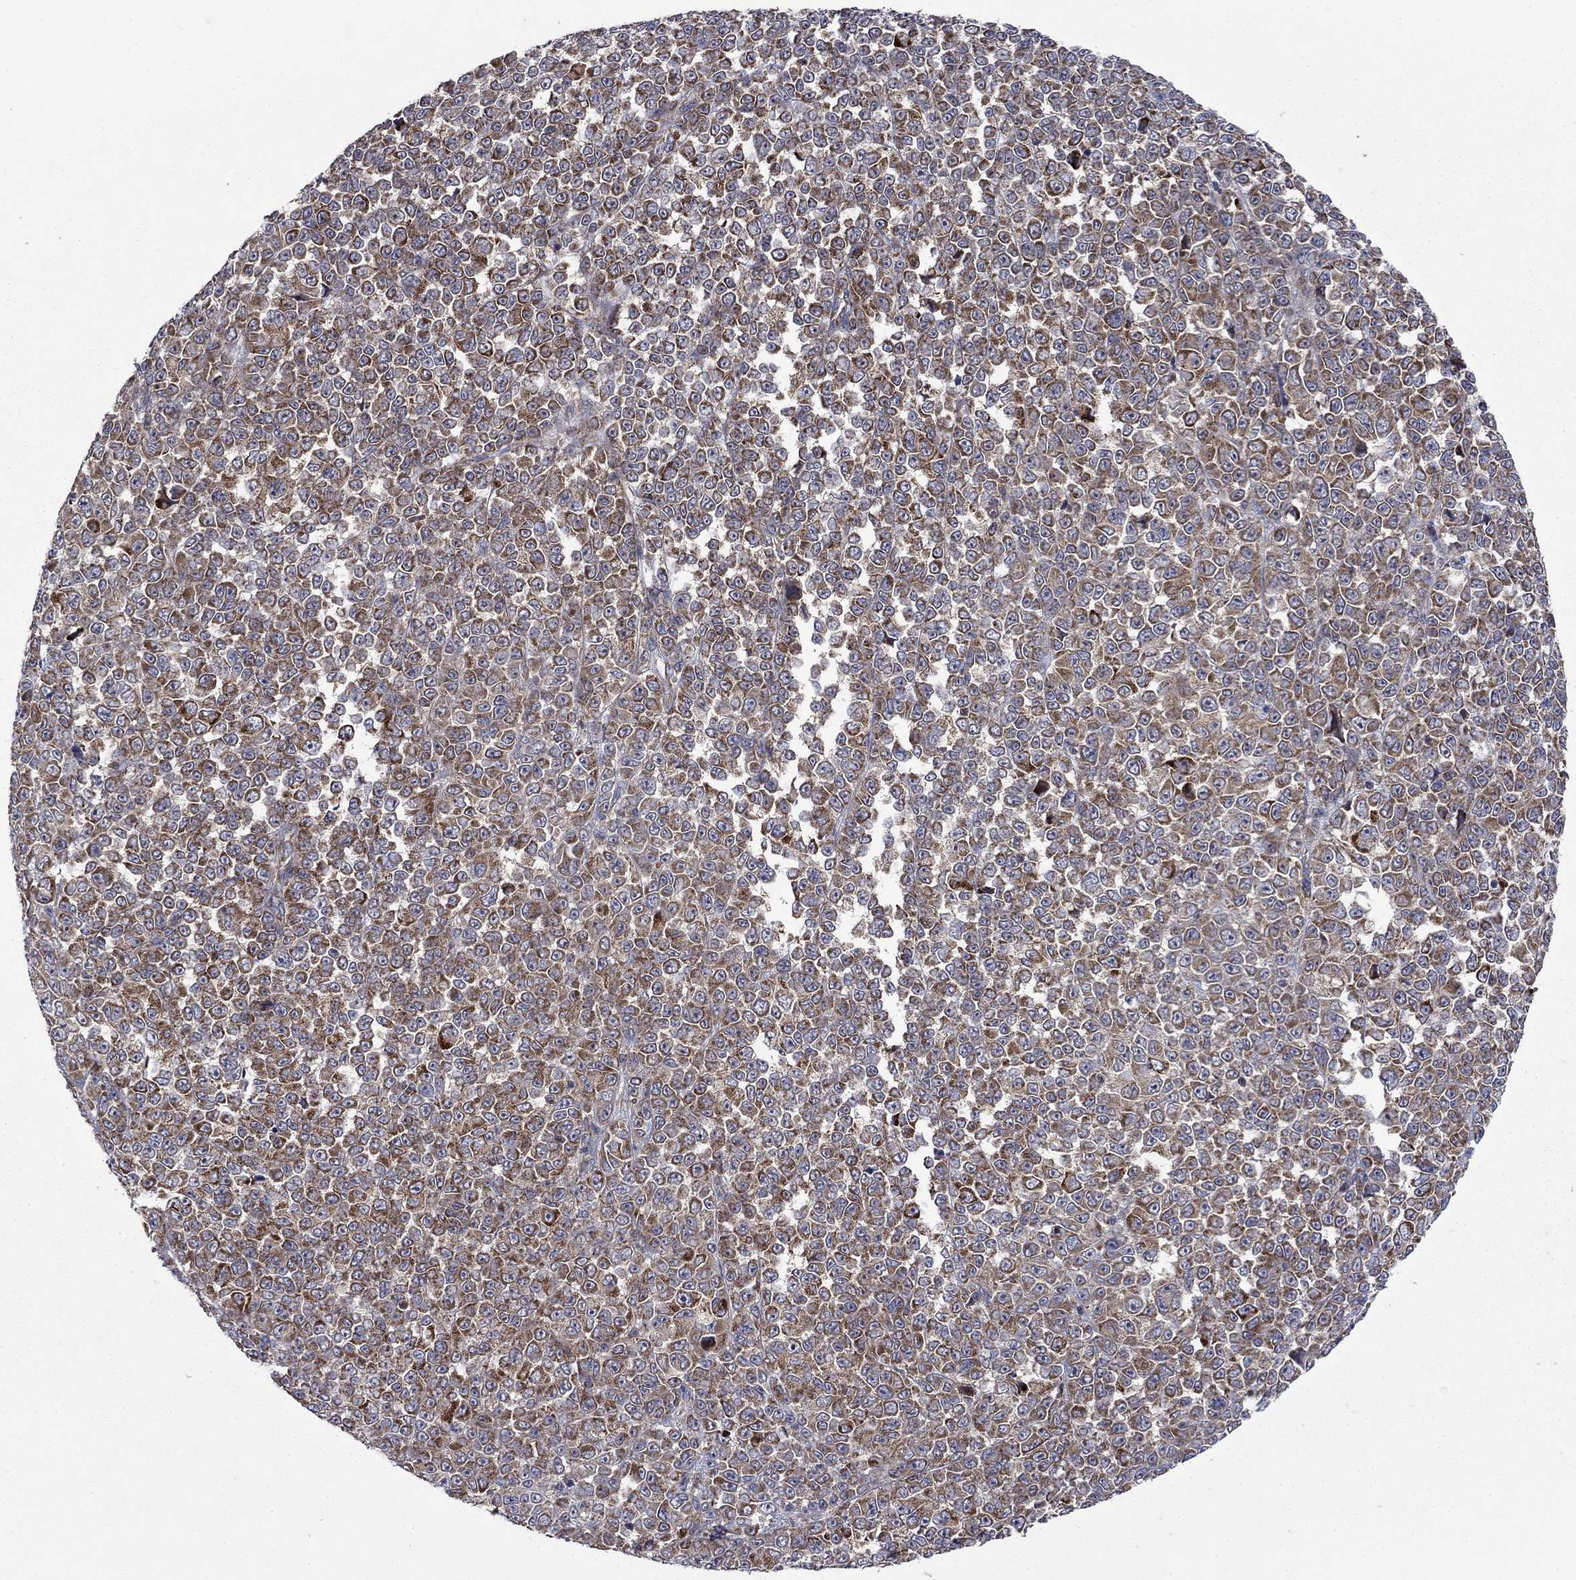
{"staining": {"intensity": "strong", "quantity": "<25%", "location": "cytoplasmic/membranous"}, "tissue": "melanoma", "cell_type": "Tumor cells", "image_type": "cancer", "snomed": [{"axis": "morphology", "description": "Malignant melanoma, NOS"}, {"axis": "topography", "description": "Skin"}], "caption": "Strong cytoplasmic/membranous protein staining is seen in approximately <25% of tumor cells in malignant melanoma.", "gene": "RNF19B", "patient": {"sex": "female", "age": 95}}